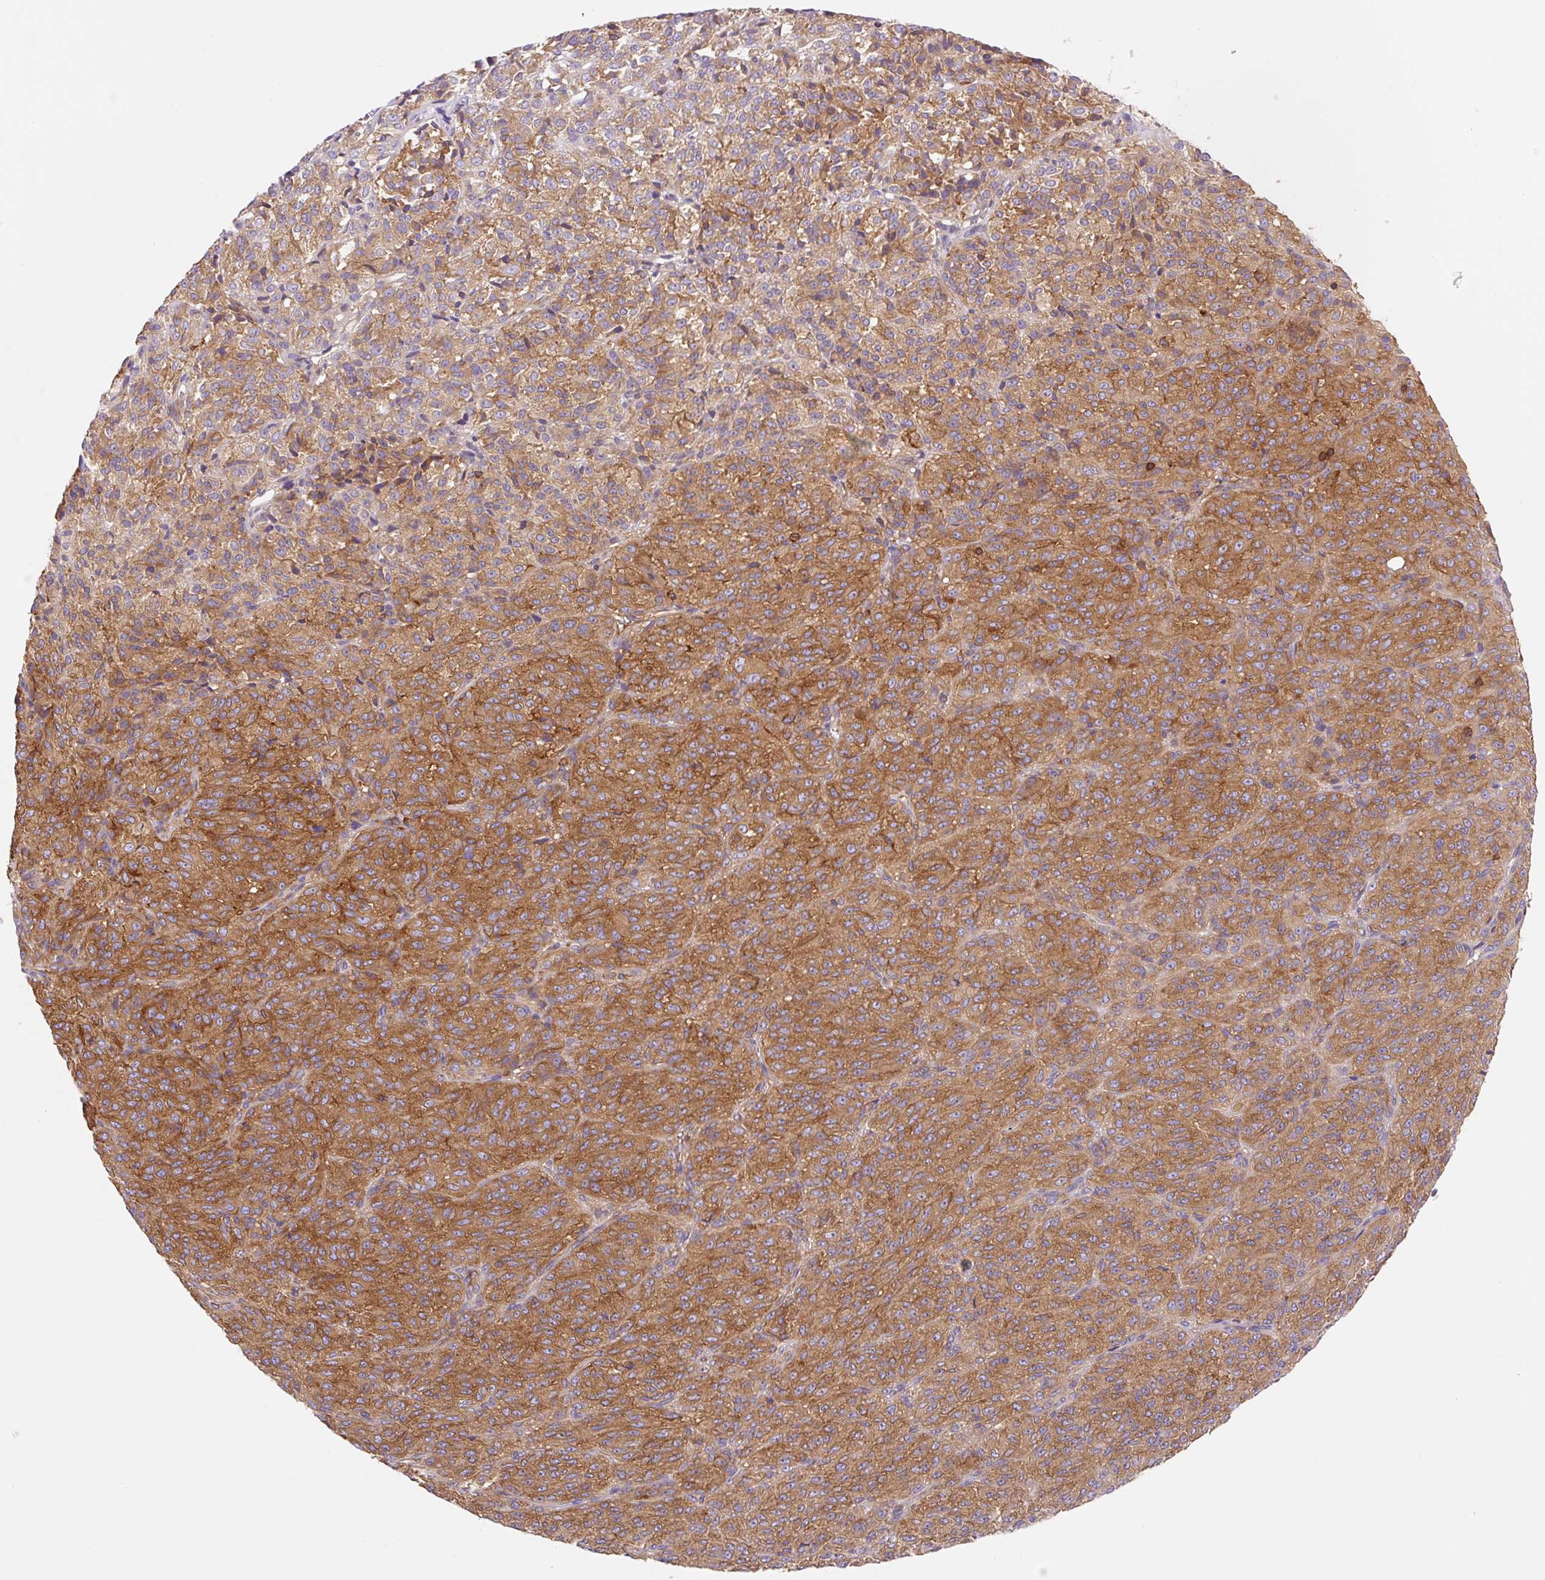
{"staining": {"intensity": "strong", "quantity": ">75%", "location": "cytoplasmic/membranous"}, "tissue": "melanoma", "cell_type": "Tumor cells", "image_type": "cancer", "snomed": [{"axis": "morphology", "description": "Malignant melanoma, Metastatic site"}, {"axis": "topography", "description": "Brain"}], "caption": "Immunohistochemistry (DAB (3,3'-diaminobenzidine)) staining of malignant melanoma (metastatic site) displays strong cytoplasmic/membranous protein positivity in approximately >75% of tumor cells.", "gene": "DNM2", "patient": {"sex": "female", "age": 56}}